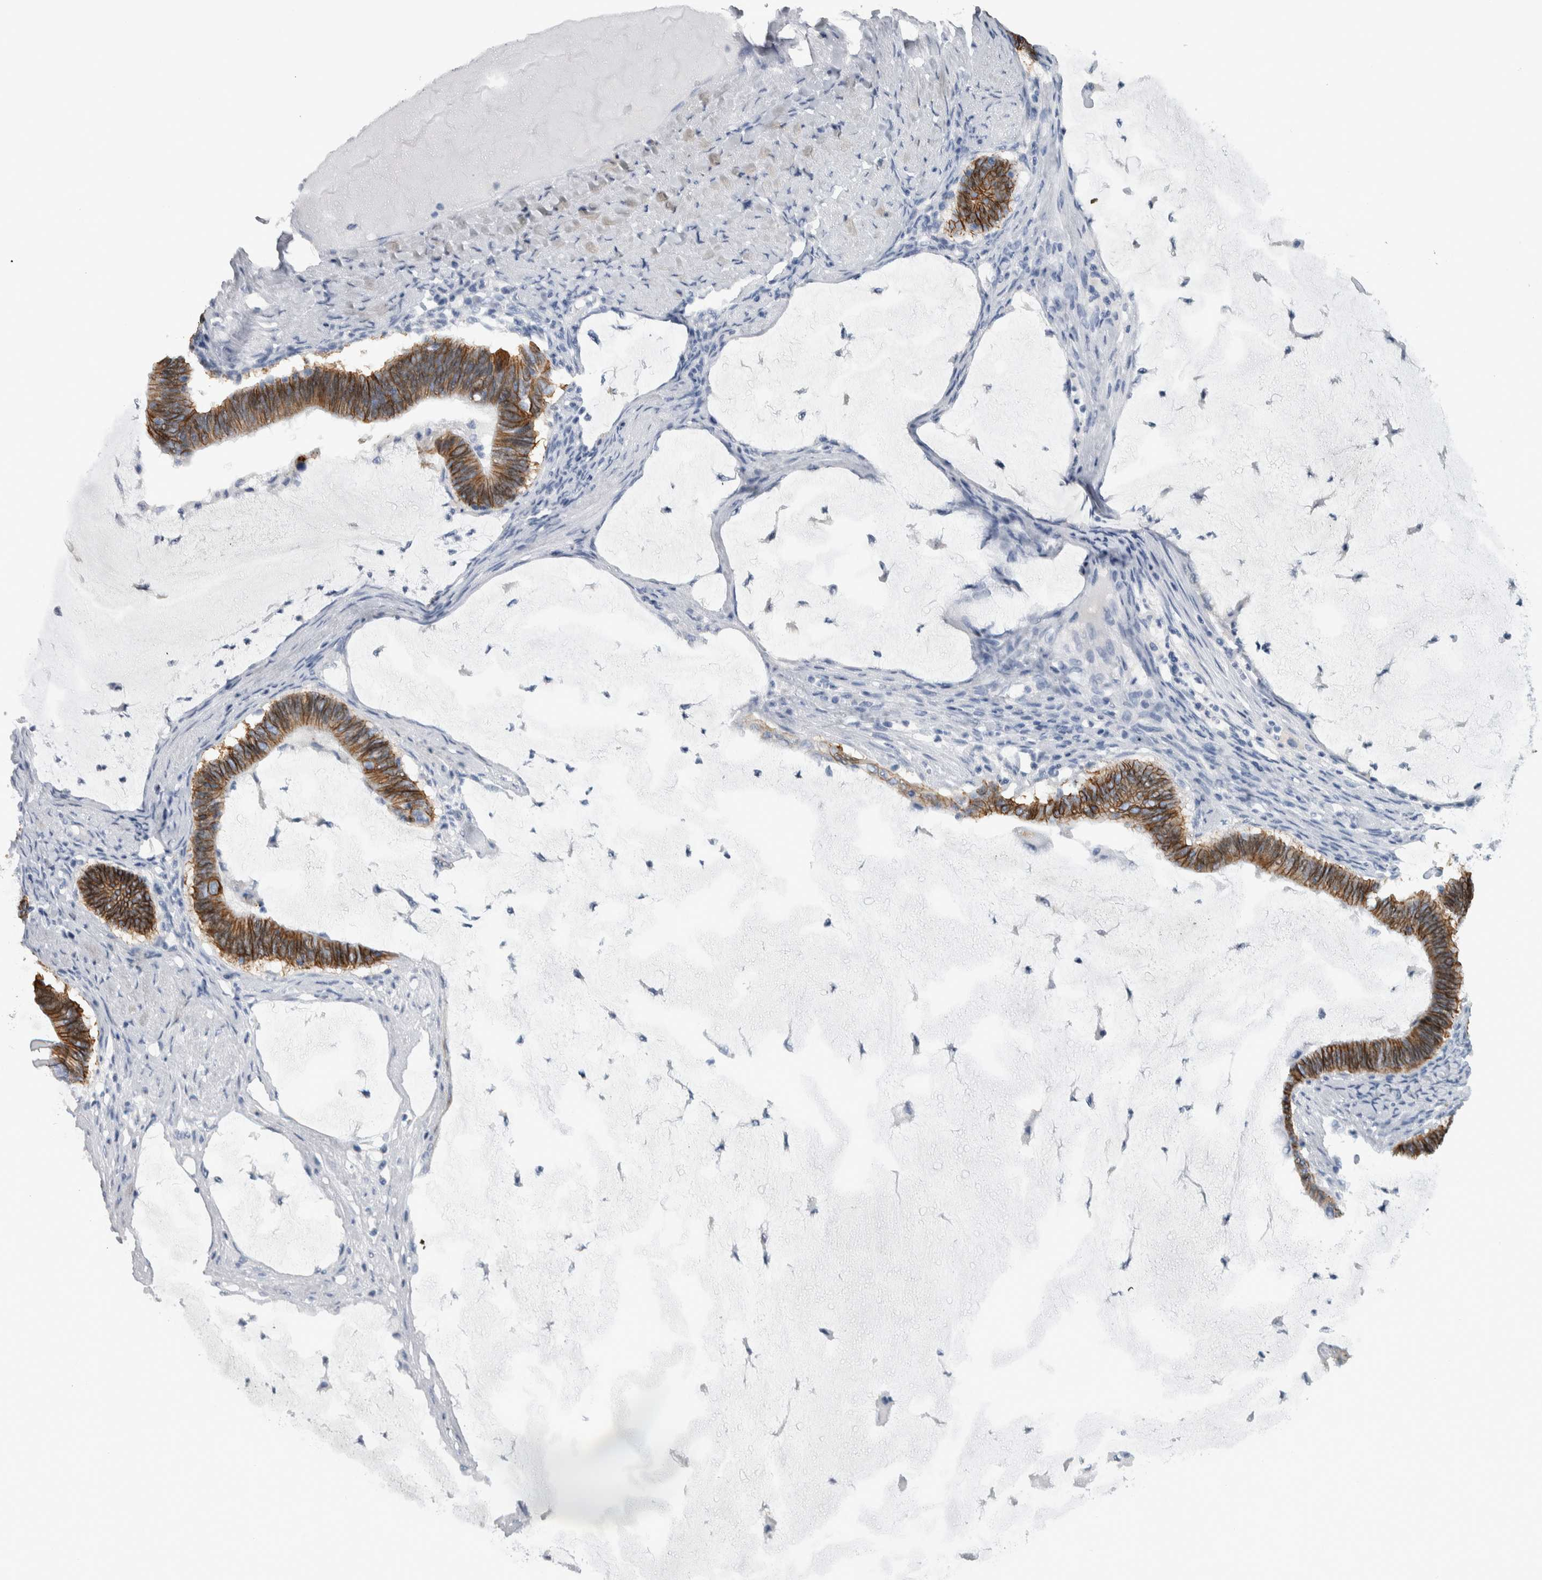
{"staining": {"intensity": "strong", "quantity": "<25%", "location": "cytoplasmic/membranous"}, "tissue": "ovarian cancer", "cell_type": "Tumor cells", "image_type": "cancer", "snomed": [{"axis": "morphology", "description": "Cystadenocarcinoma, mucinous, NOS"}, {"axis": "topography", "description": "Ovary"}], "caption": "Ovarian cancer (mucinous cystadenocarcinoma) stained with a brown dye shows strong cytoplasmic/membranous positive expression in approximately <25% of tumor cells.", "gene": "CDH17", "patient": {"sex": "female", "age": 61}}